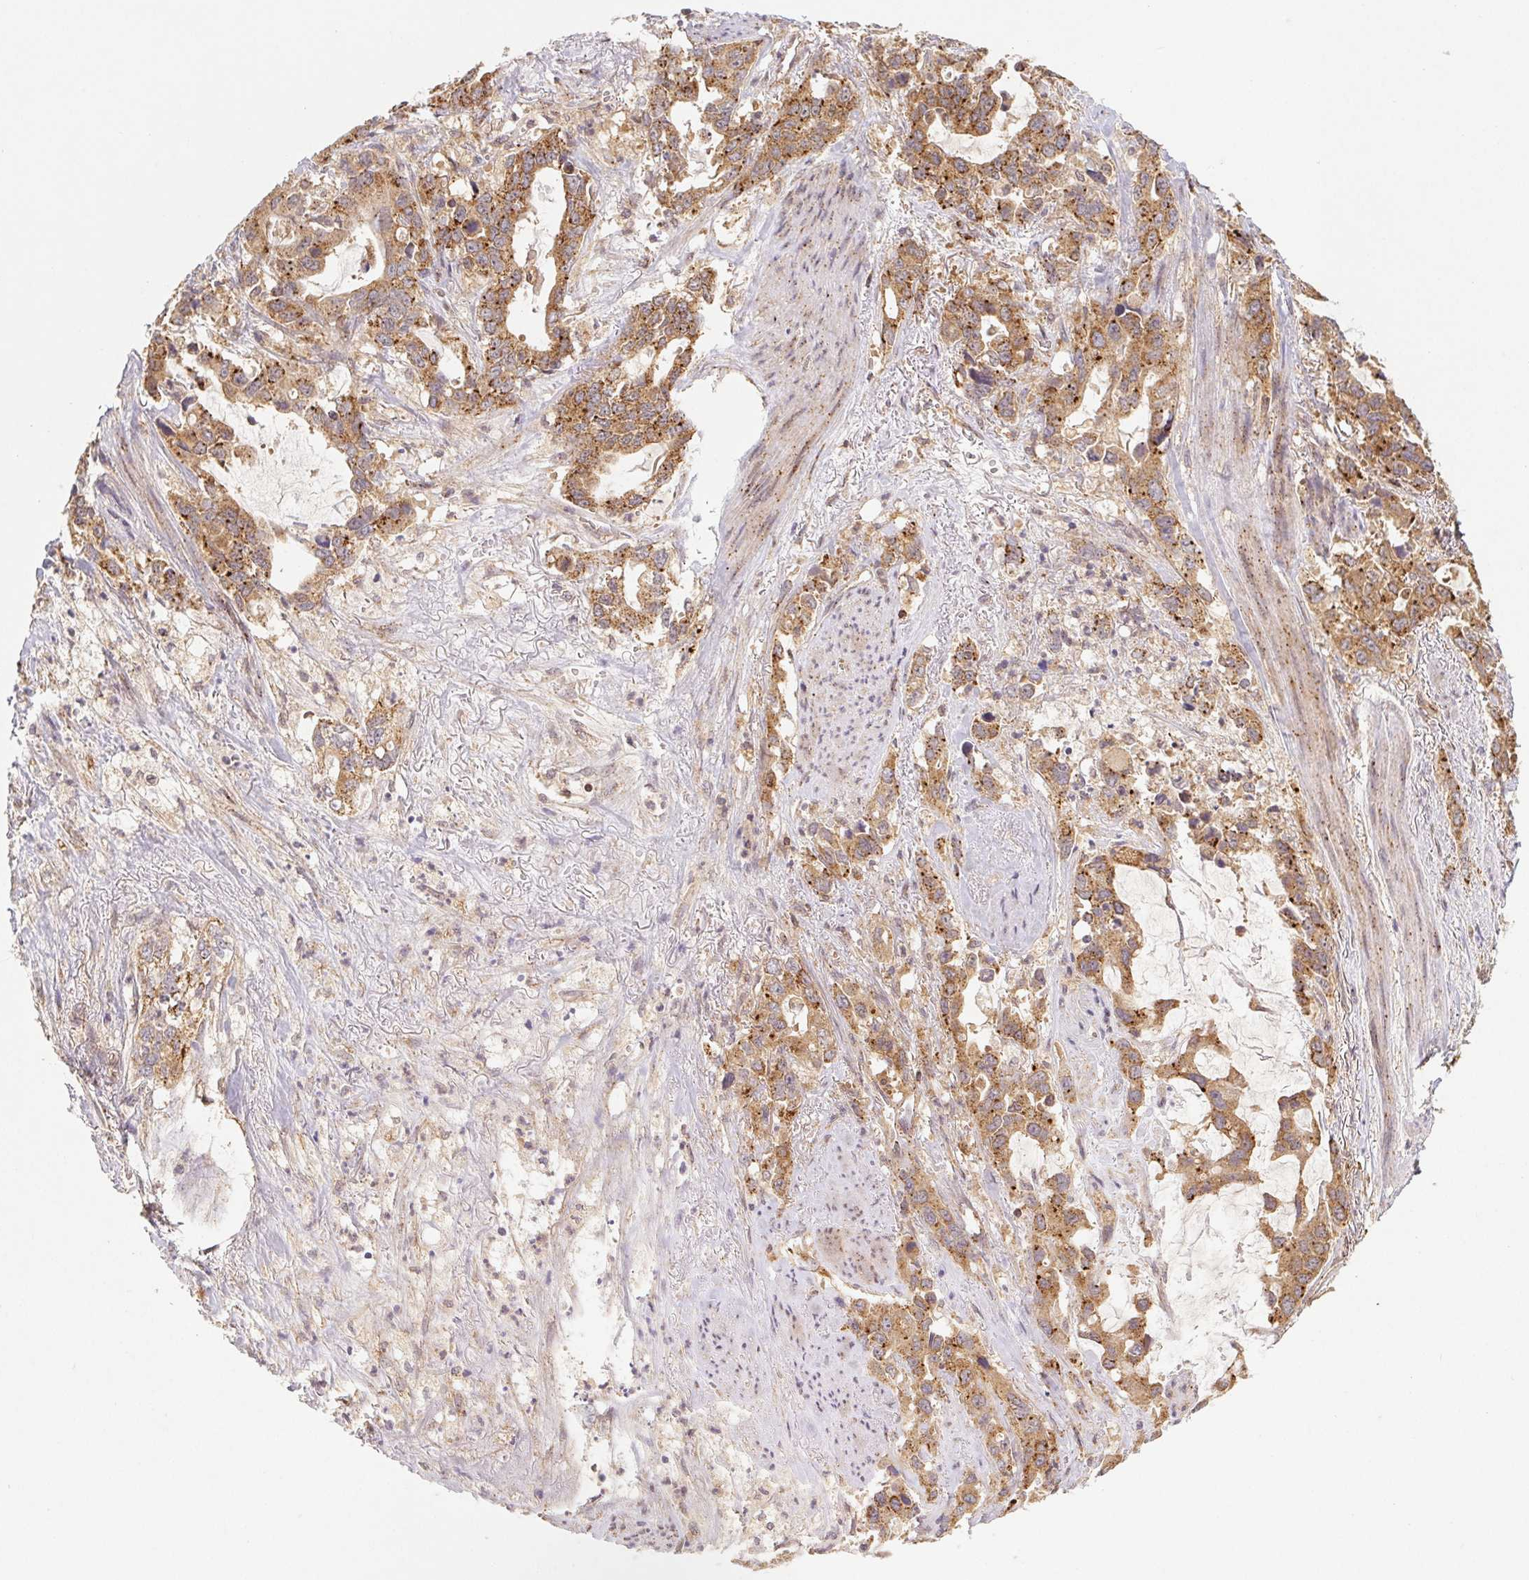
{"staining": {"intensity": "strong", "quantity": ">75%", "location": "cytoplasmic/membranous"}, "tissue": "stomach cancer", "cell_type": "Tumor cells", "image_type": "cancer", "snomed": [{"axis": "morphology", "description": "Adenocarcinoma, NOS"}, {"axis": "topography", "description": "Stomach, upper"}], "caption": "Human stomach cancer stained with a brown dye exhibits strong cytoplasmic/membranous positive positivity in about >75% of tumor cells.", "gene": "MTHFD1", "patient": {"sex": "male", "age": 85}}